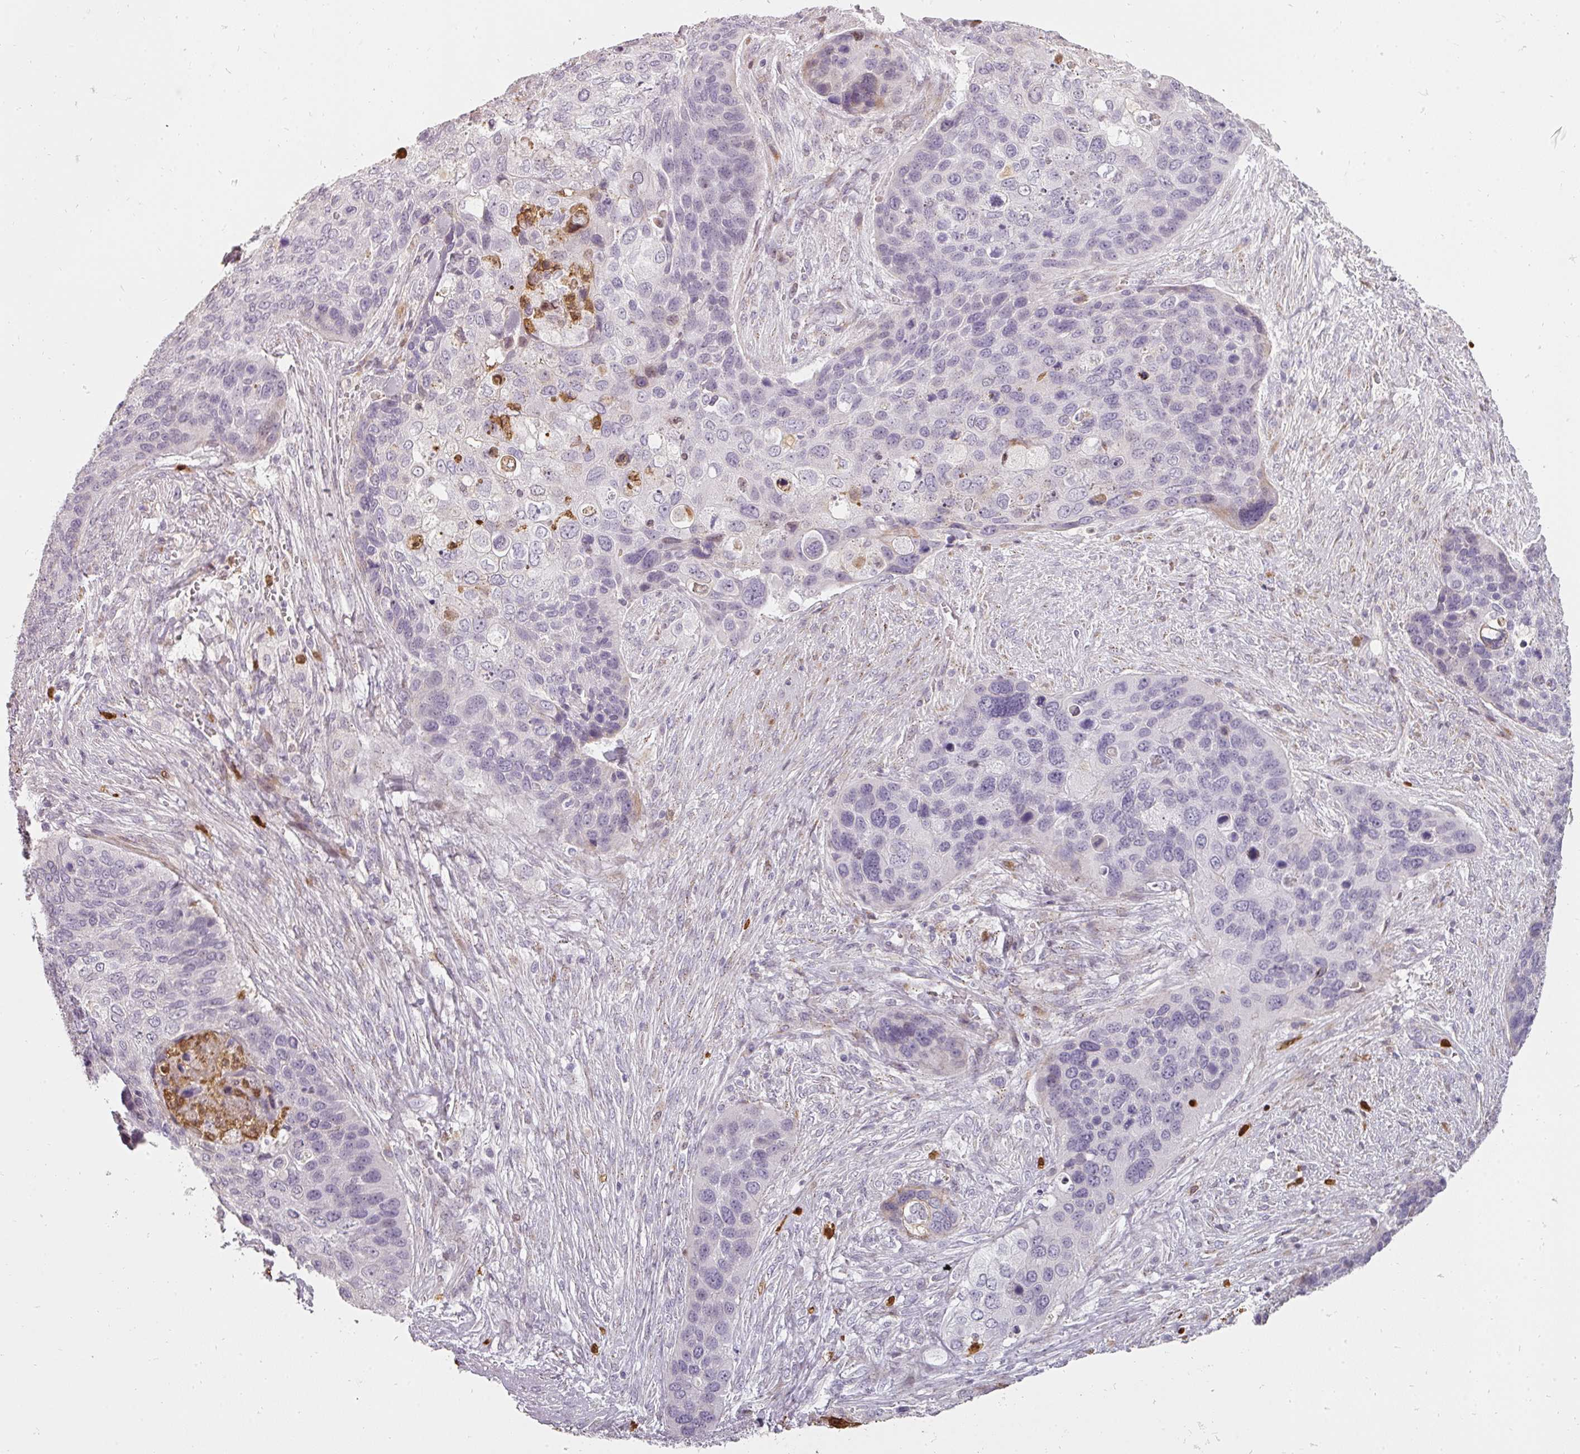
{"staining": {"intensity": "negative", "quantity": "none", "location": "none"}, "tissue": "skin cancer", "cell_type": "Tumor cells", "image_type": "cancer", "snomed": [{"axis": "morphology", "description": "Basal cell carcinoma"}, {"axis": "topography", "description": "Skin"}], "caption": "A high-resolution image shows immunohistochemistry staining of skin cancer (basal cell carcinoma), which shows no significant expression in tumor cells.", "gene": "BIK", "patient": {"sex": "female", "age": 74}}